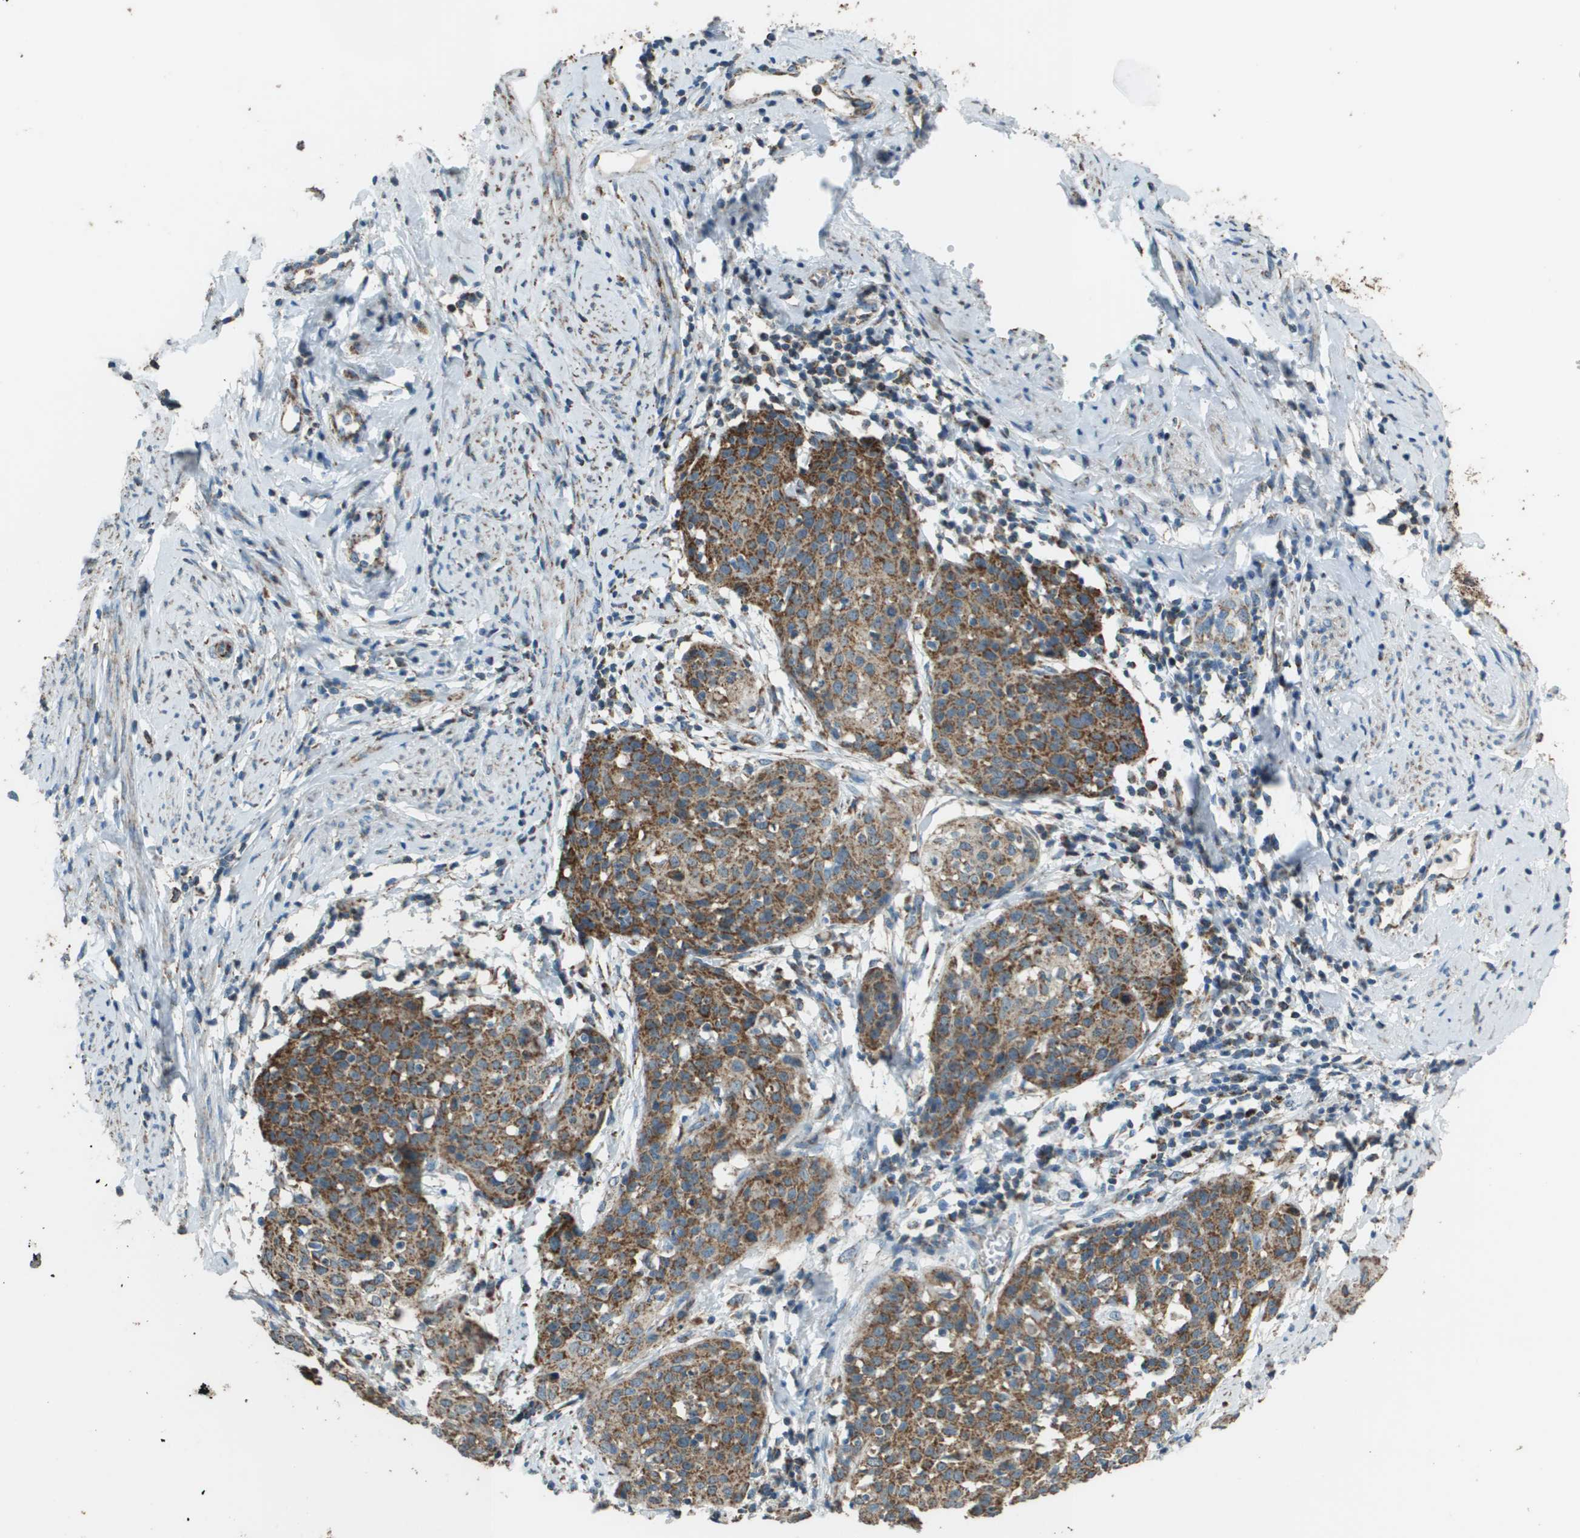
{"staining": {"intensity": "moderate", "quantity": ">75%", "location": "cytoplasmic/membranous"}, "tissue": "cervical cancer", "cell_type": "Tumor cells", "image_type": "cancer", "snomed": [{"axis": "morphology", "description": "Squamous cell carcinoma, NOS"}, {"axis": "topography", "description": "Cervix"}], "caption": "A high-resolution histopathology image shows immunohistochemistry staining of squamous cell carcinoma (cervical), which exhibits moderate cytoplasmic/membranous positivity in approximately >75% of tumor cells. The protein is stained brown, and the nuclei are stained in blue (DAB IHC with brightfield microscopy, high magnification).", "gene": "FH", "patient": {"sex": "female", "age": 38}}